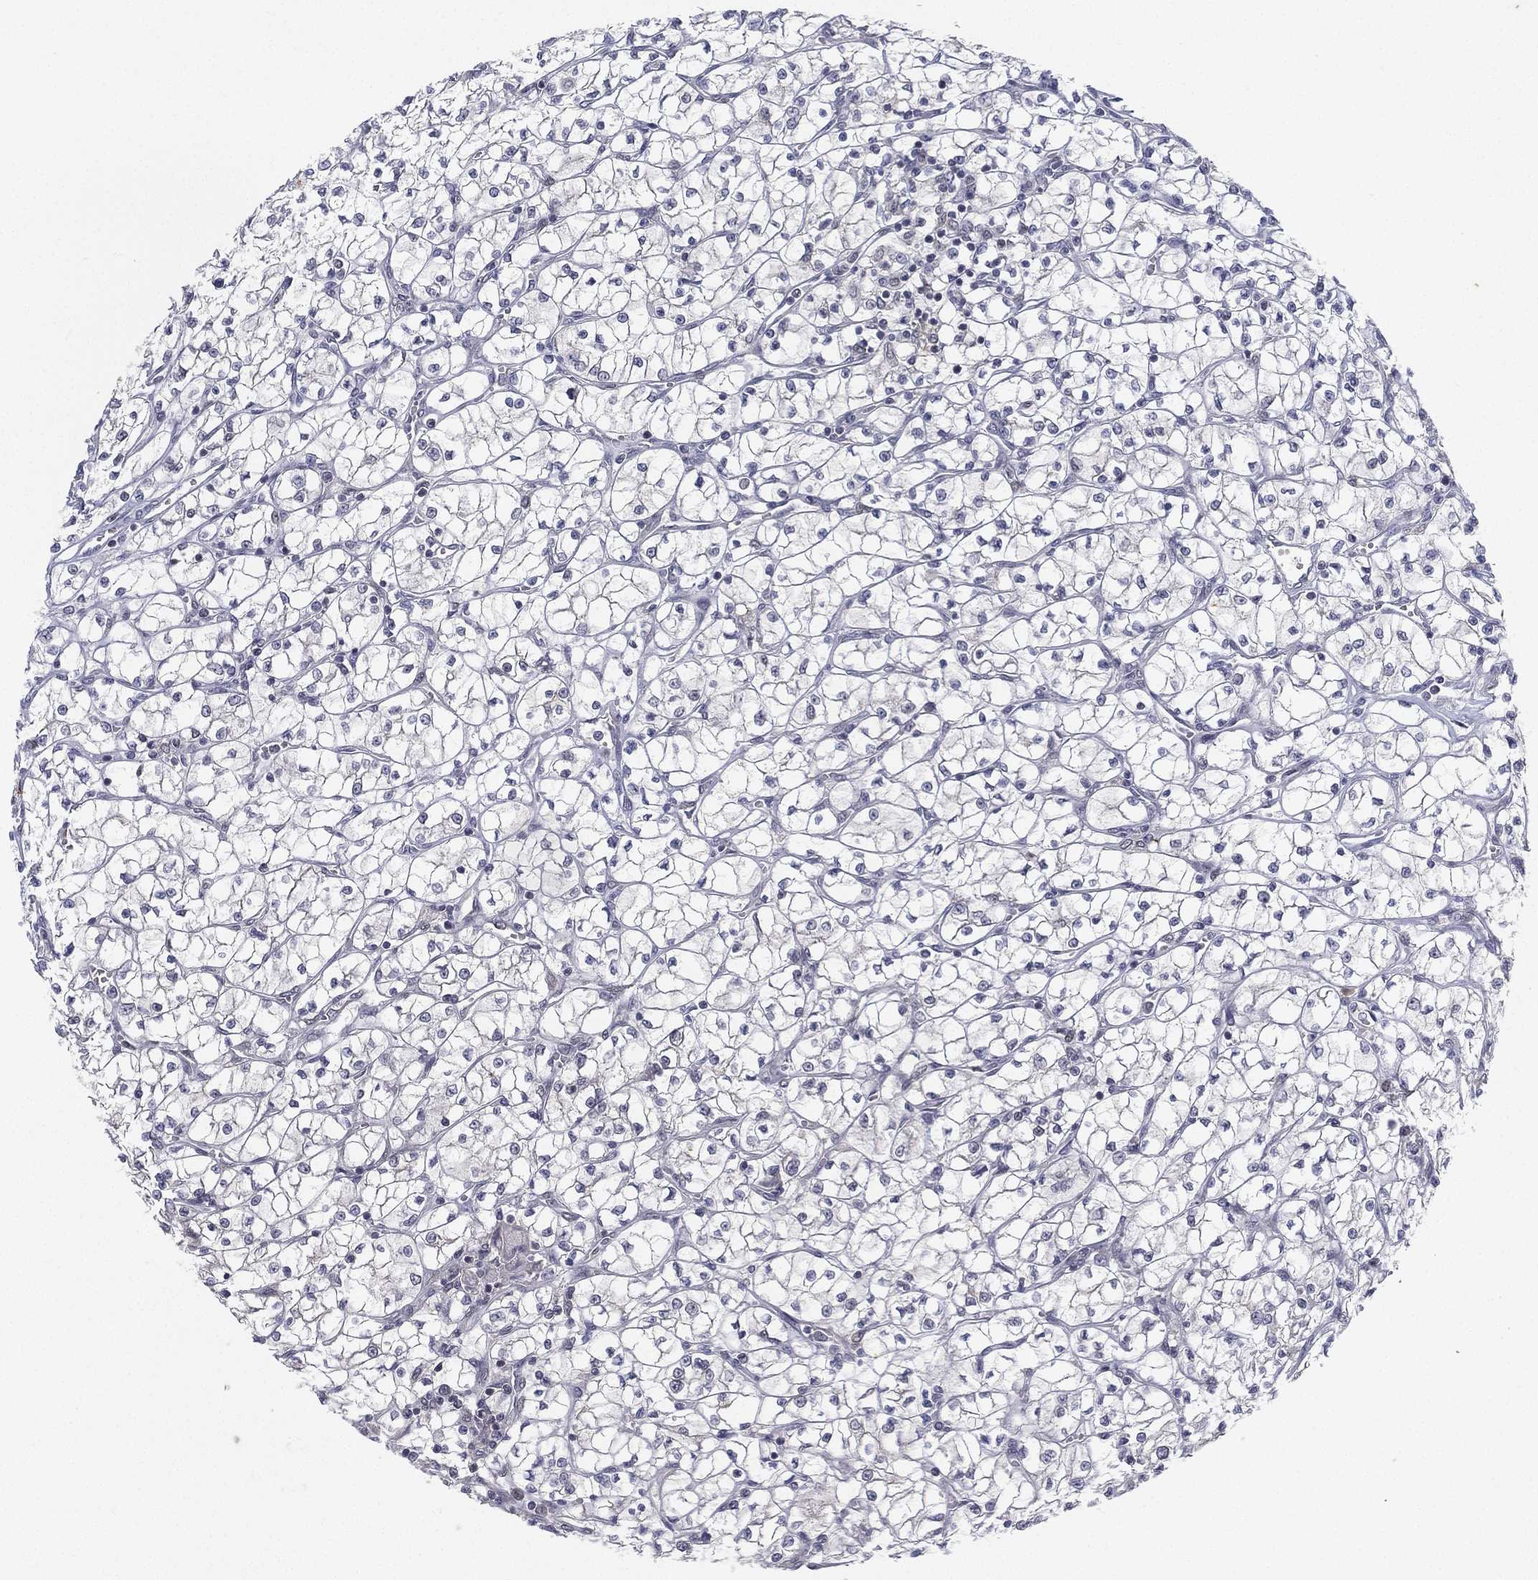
{"staining": {"intensity": "negative", "quantity": "none", "location": "none"}, "tissue": "renal cancer", "cell_type": "Tumor cells", "image_type": "cancer", "snomed": [{"axis": "morphology", "description": "Adenocarcinoma, NOS"}, {"axis": "topography", "description": "Kidney"}], "caption": "Immunohistochemistry of renal adenocarcinoma demonstrates no positivity in tumor cells. (DAB immunohistochemistry (IHC) with hematoxylin counter stain).", "gene": "MS4A8", "patient": {"sex": "female", "age": 64}}